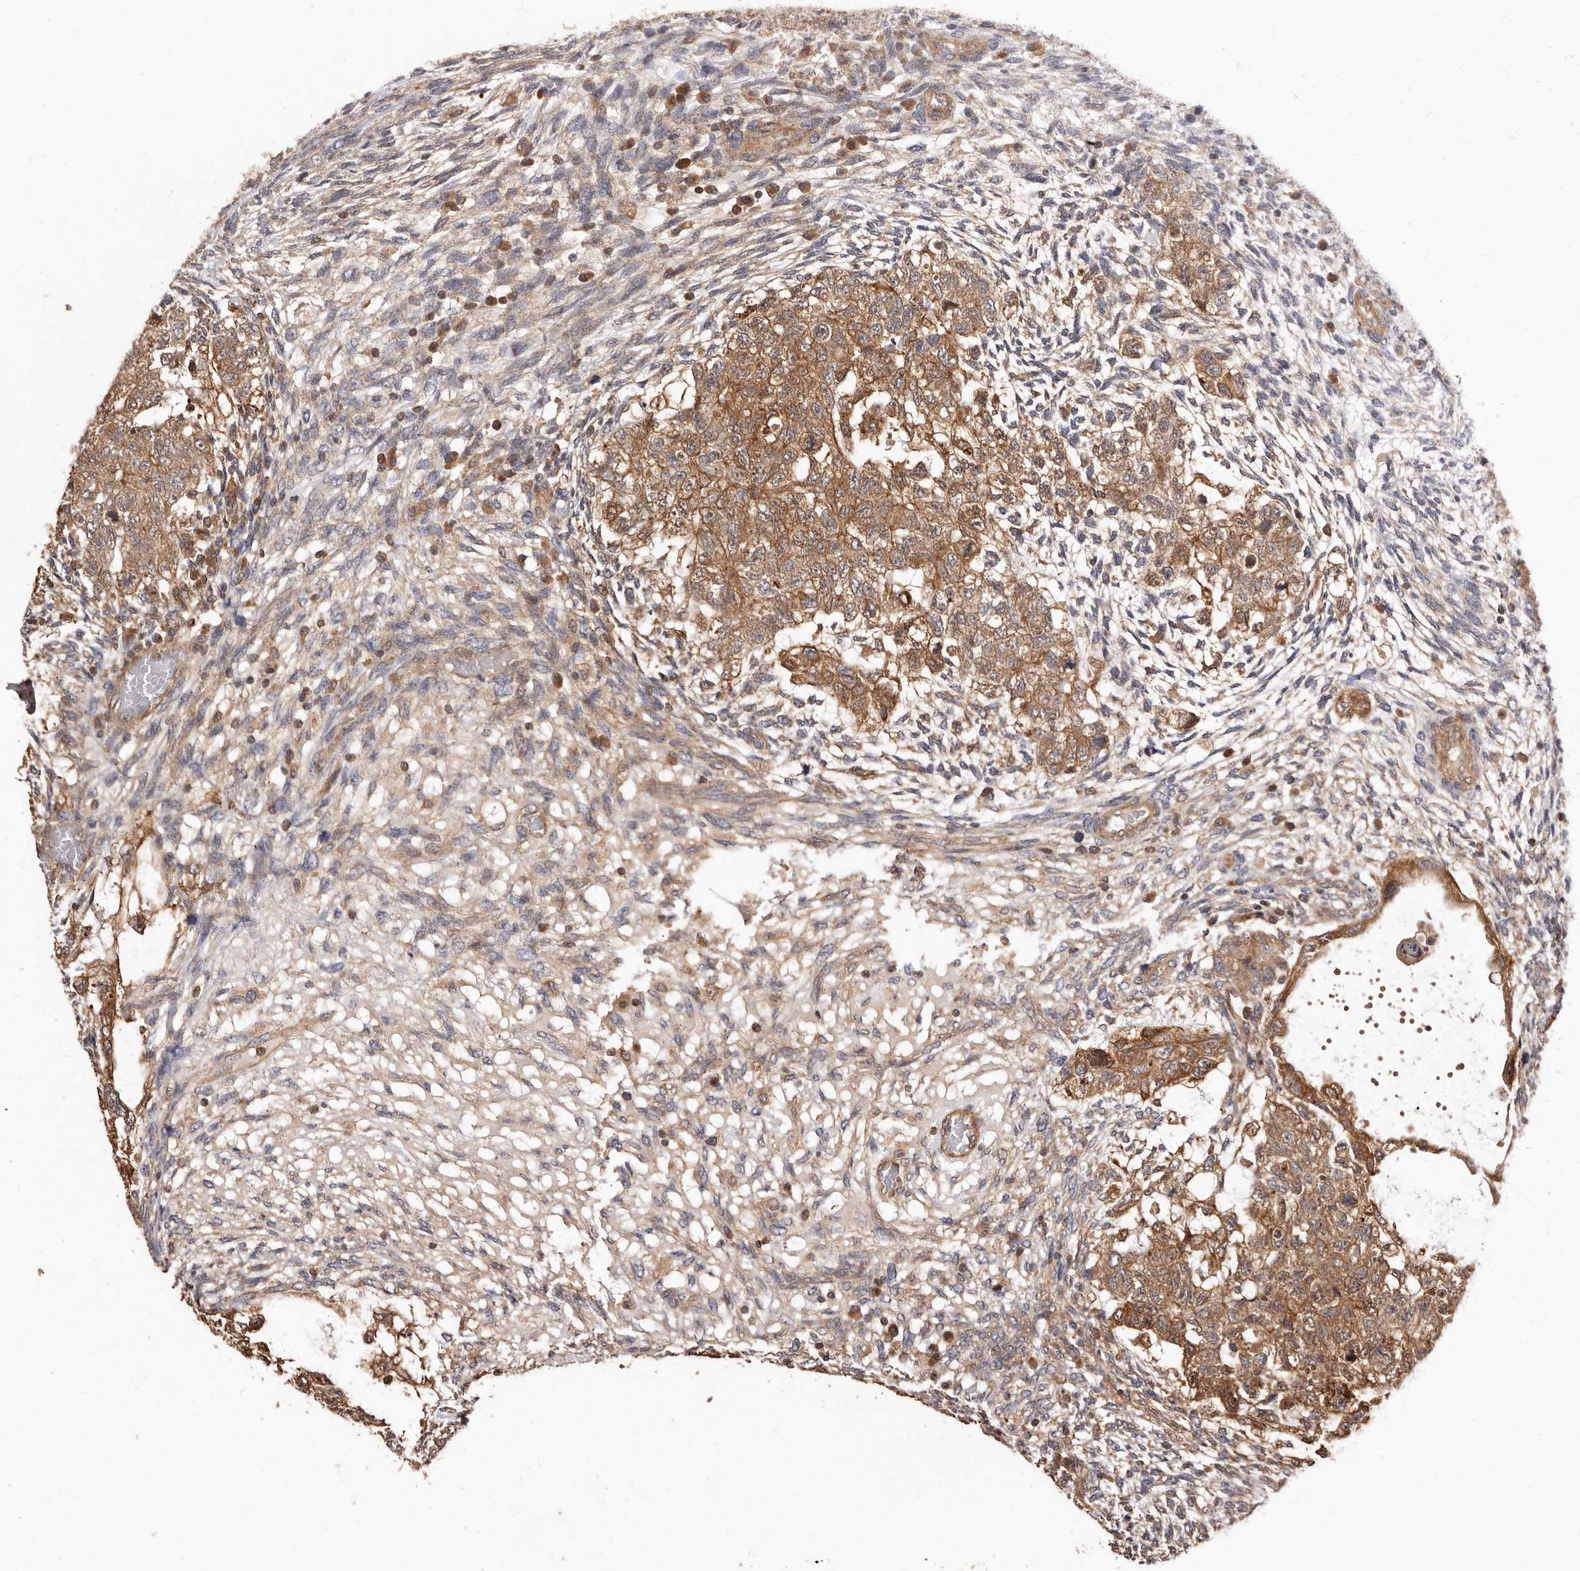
{"staining": {"intensity": "moderate", "quantity": ">75%", "location": "cytoplasmic/membranous"}, "tissue": "testis cancer", "cell_type": "Tumor cells", "image_type": "cancer", "snomed": [{"axis": "morphology", "description": "Normal tissue, NOS"}, {"axis": "morphology", "description": "Carcinoma, Embryonal, NOS"}, {"axis": "topography", "description": "Testis"}], "caption": "Approximately >75% of tumor cells in human testis cancer reveal moderate cytoplasmic/membranous protein expression as visualized by brown immunohistochemical staining.", "gene": "COQ8B", "patient": {"sex": "male", "age": 36}}